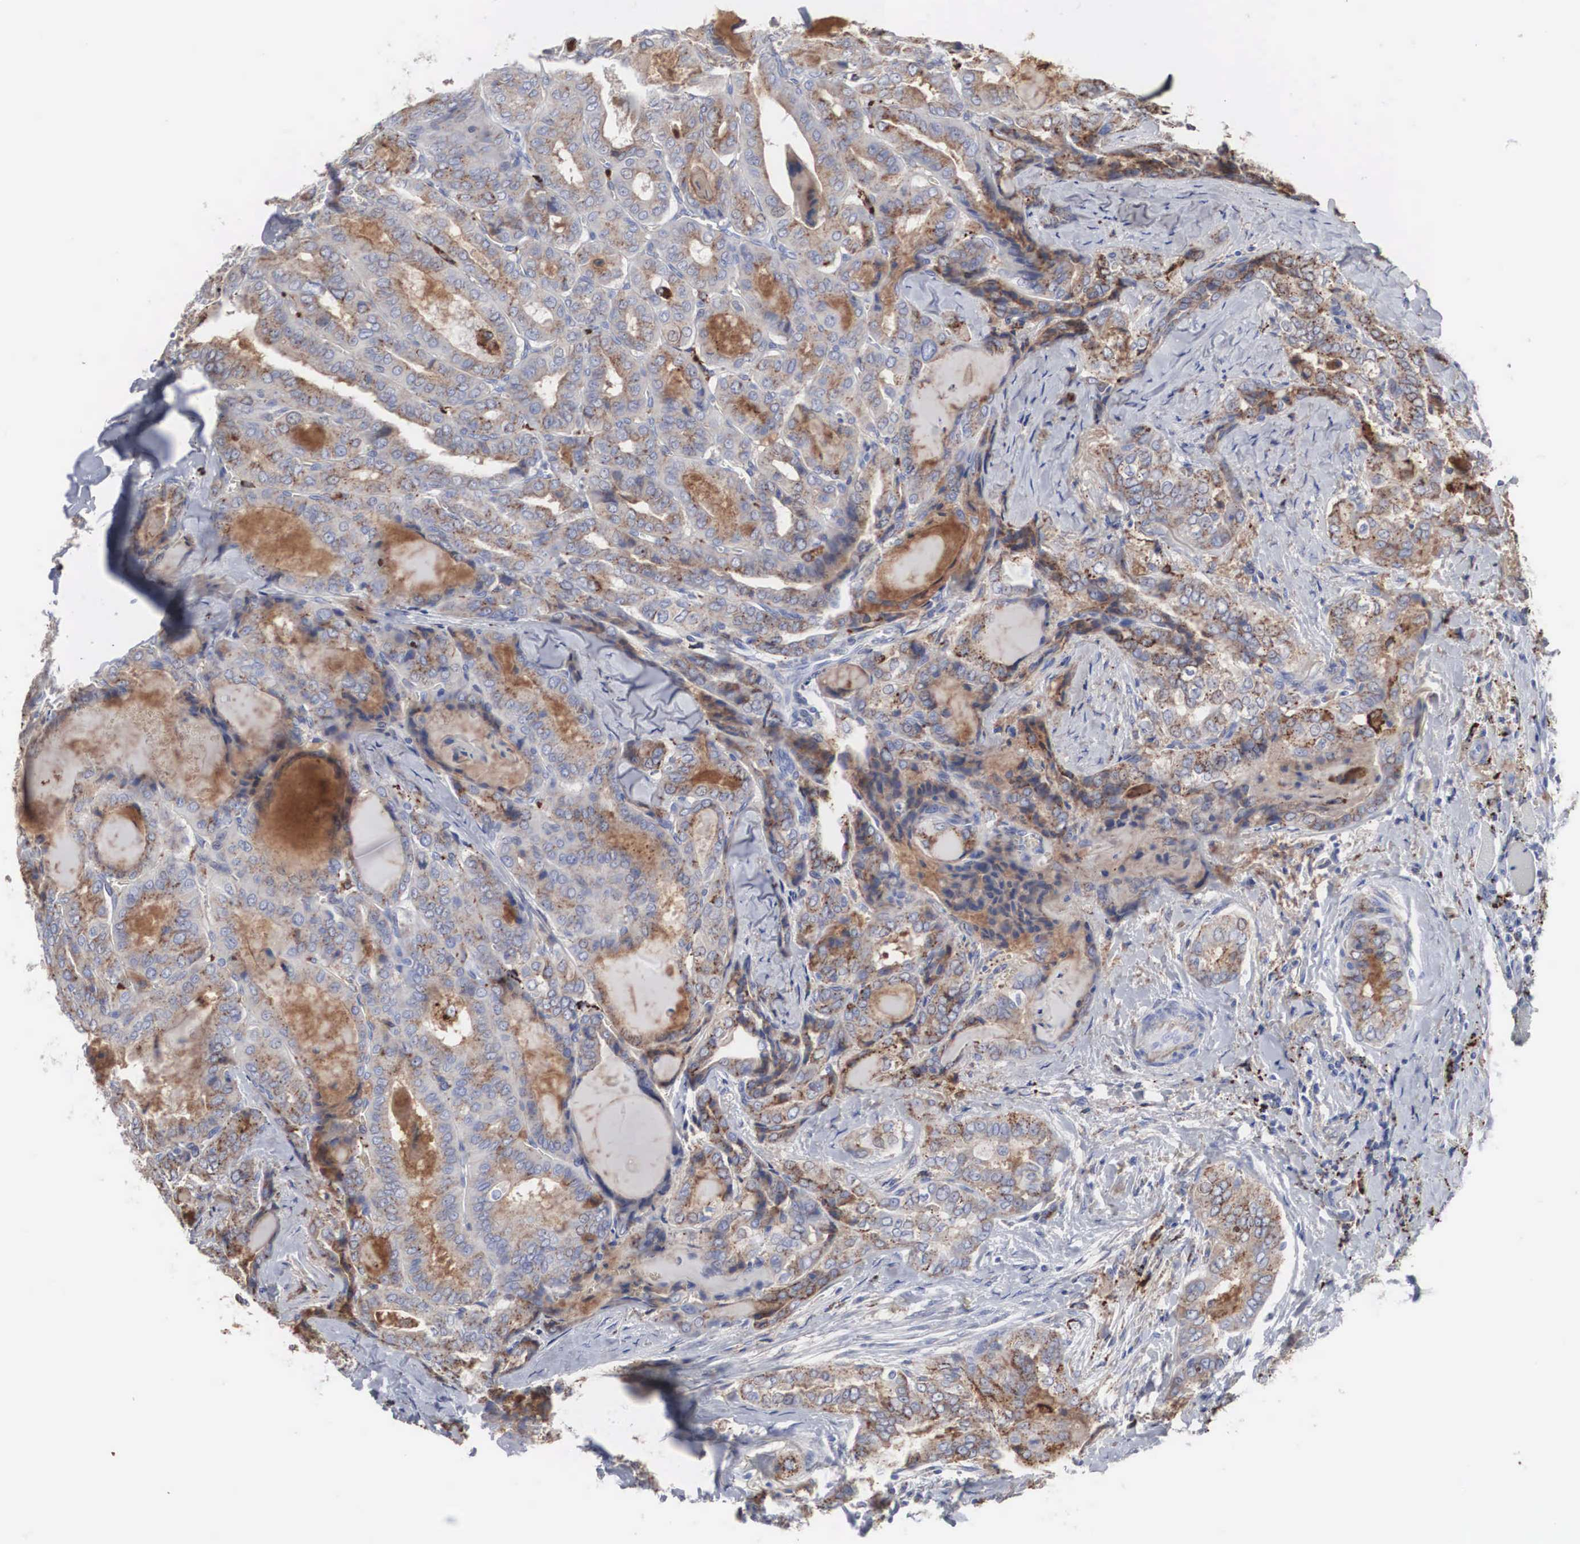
{"staining": {"intensity": "moderate", "quantity": ">75%", "location": "cytoplasmic/membranous"}, "tissue": "thyroid cancer", "cell_type": "Tumor cells", "image_type": "cancer", "snomed": [{"axis": "morphology", "description": "Papillary adenocarcinoma, NOS"}, {"axis": "topography", "description": "Thyroid gland"}], "caption": "Human thyroid cancer (papillary adenocarcinoma) stained with a protein marker shows moderate staining in tumor cells.", "gene": "LGALS3BP", "patient": {"sex": "female", "age": 71}}